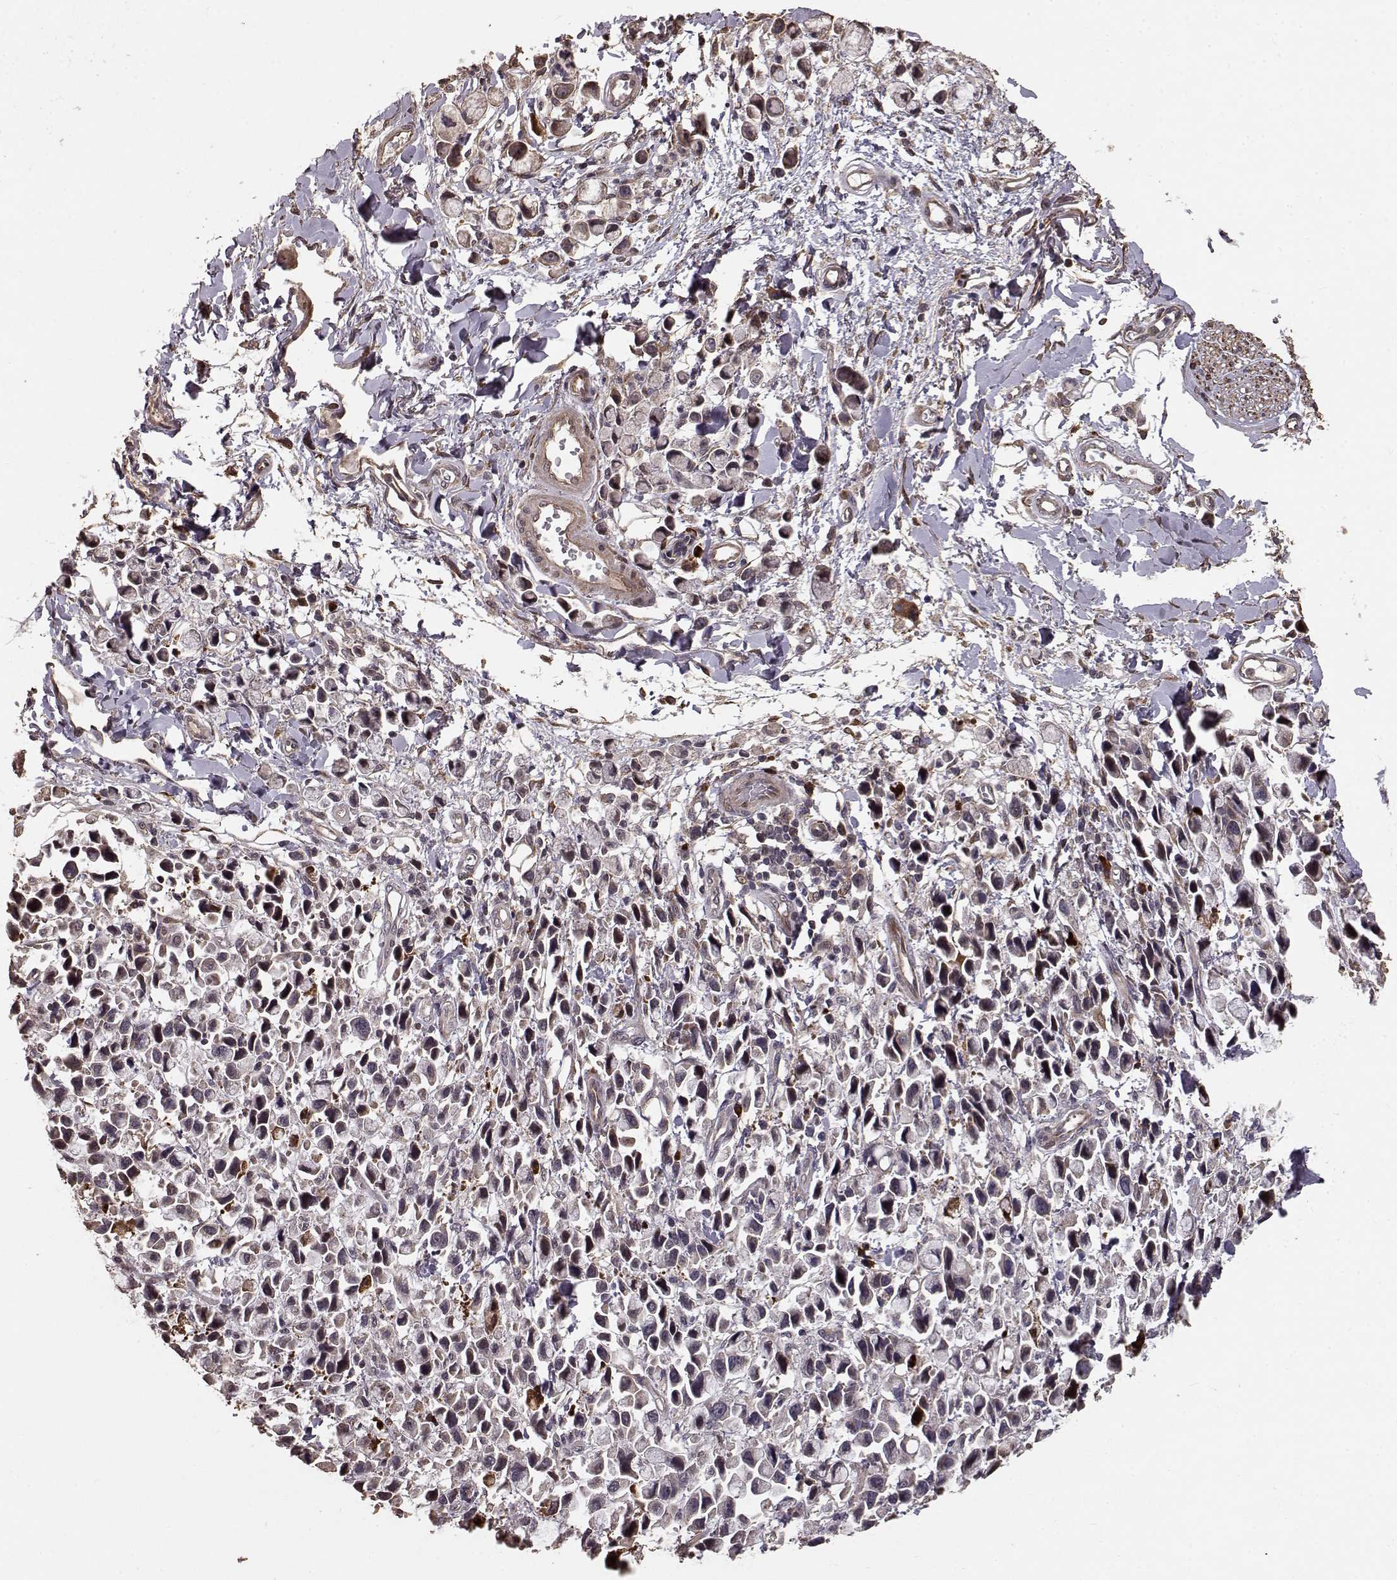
{"staining": {"intensity": "negative", "quantity": "none", "location": "none"}, "tissue": "stomach cancer", "cell_type": "Tumor cells", "image_type": "cancer", "snomed": [{"axis": "morphology", "description": "Adenocarcinoma, NOS"}, {"axis": "topography", "description": "Stomach"}], "caption": "This is an immunohistochemistry (IHC) image of stomach cancer. There is no staining in tumor cells.", "gene": "USP15", "patient": {"sex": "female", "age": 81}}